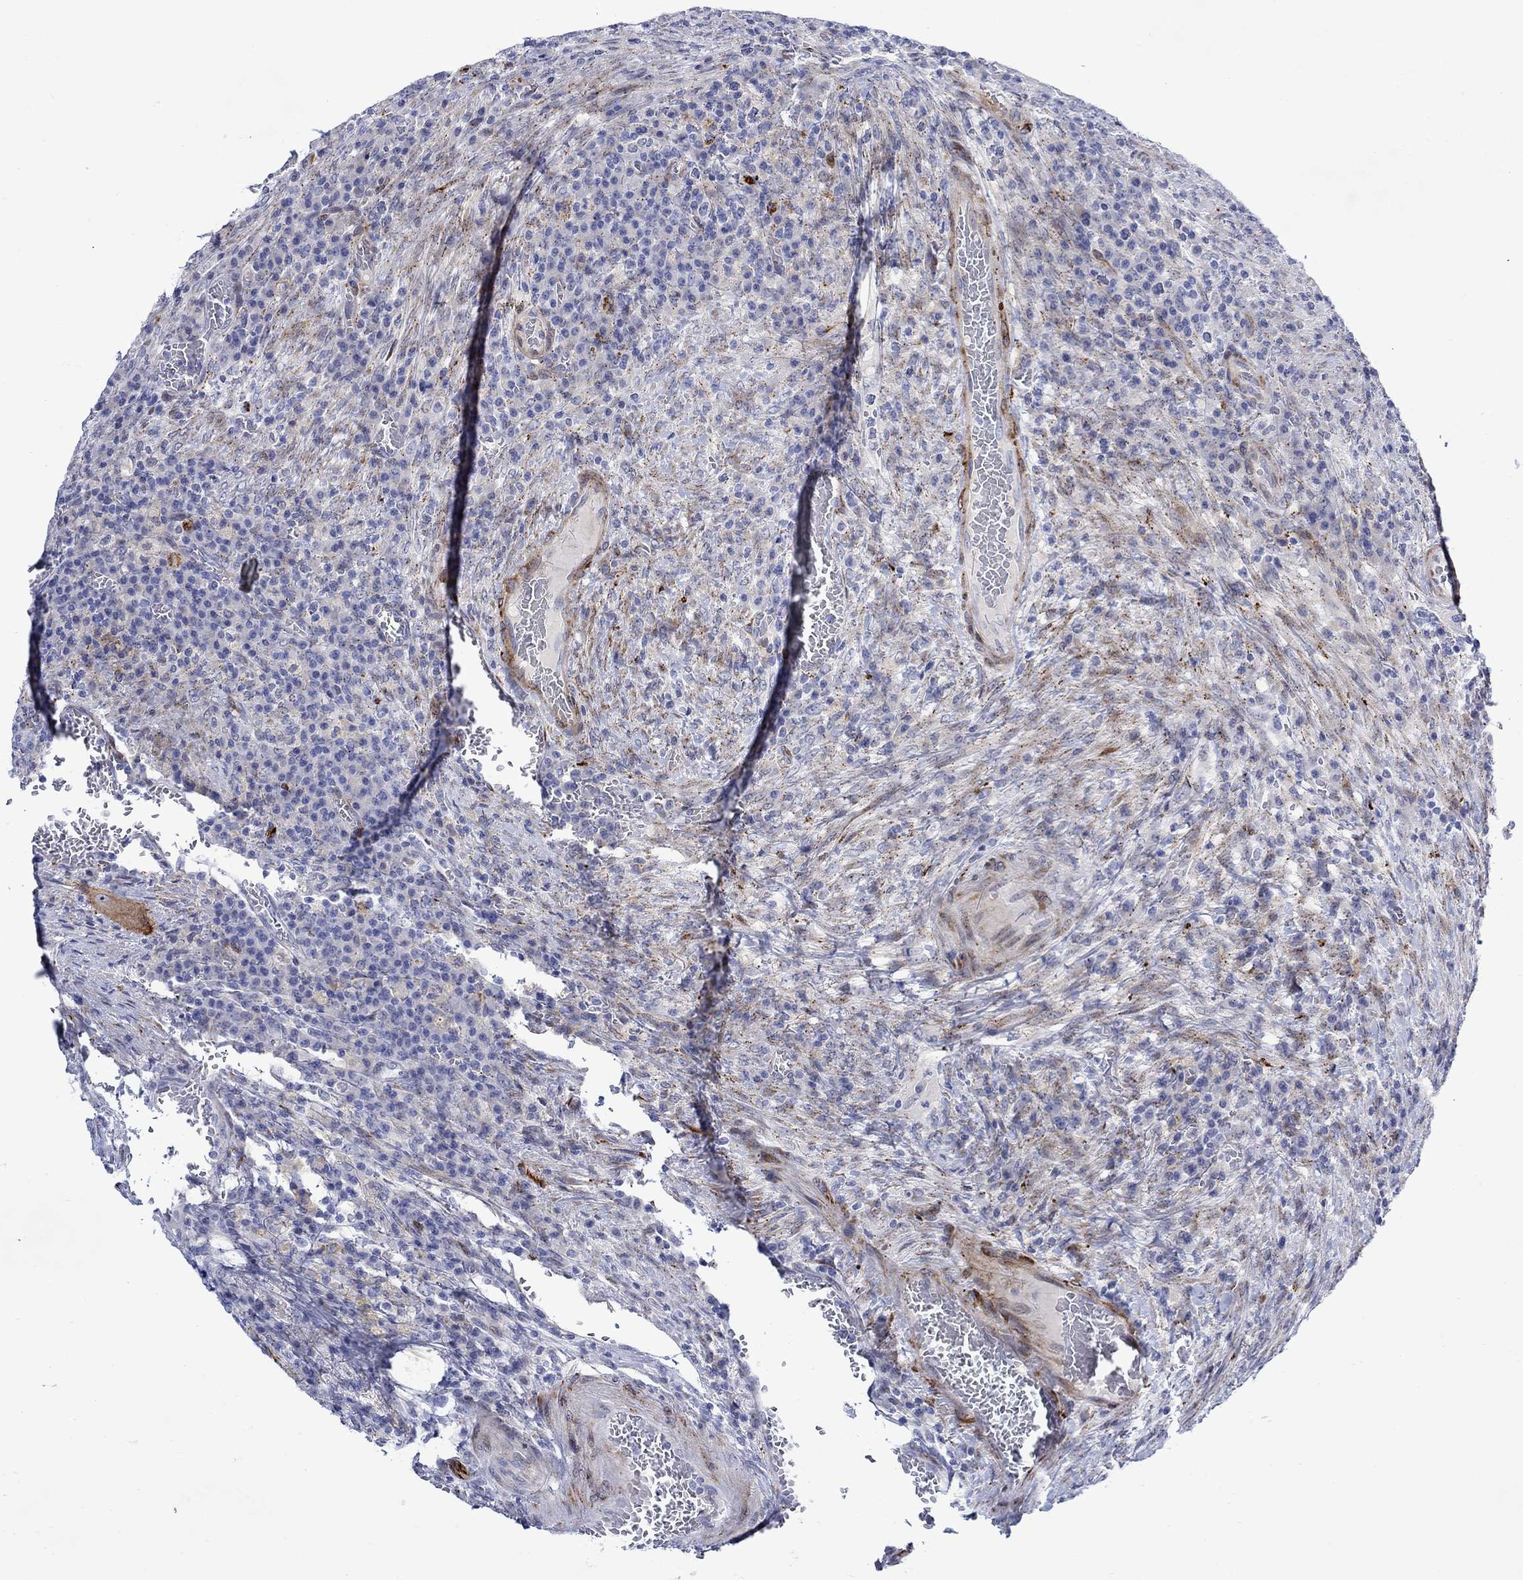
{"staining": {"intensity": "negative", "quantity": "none", "location": "none"}, "tissue": "colorectal cancer", "cell_type": "Tumor cells", "image_type": "cancer", "snomed": [{"axis": "morphology", "description": "Adenocarcinoma, NOS"}, {"axis": "topography", "description": "Colon"}], "caption": "Human colorectal adenocarcinoma stained for a protein using IHC shows no staining in tumor cells.", "gene": "KSR2", "patient": {"sex": "female", "age": 86}}